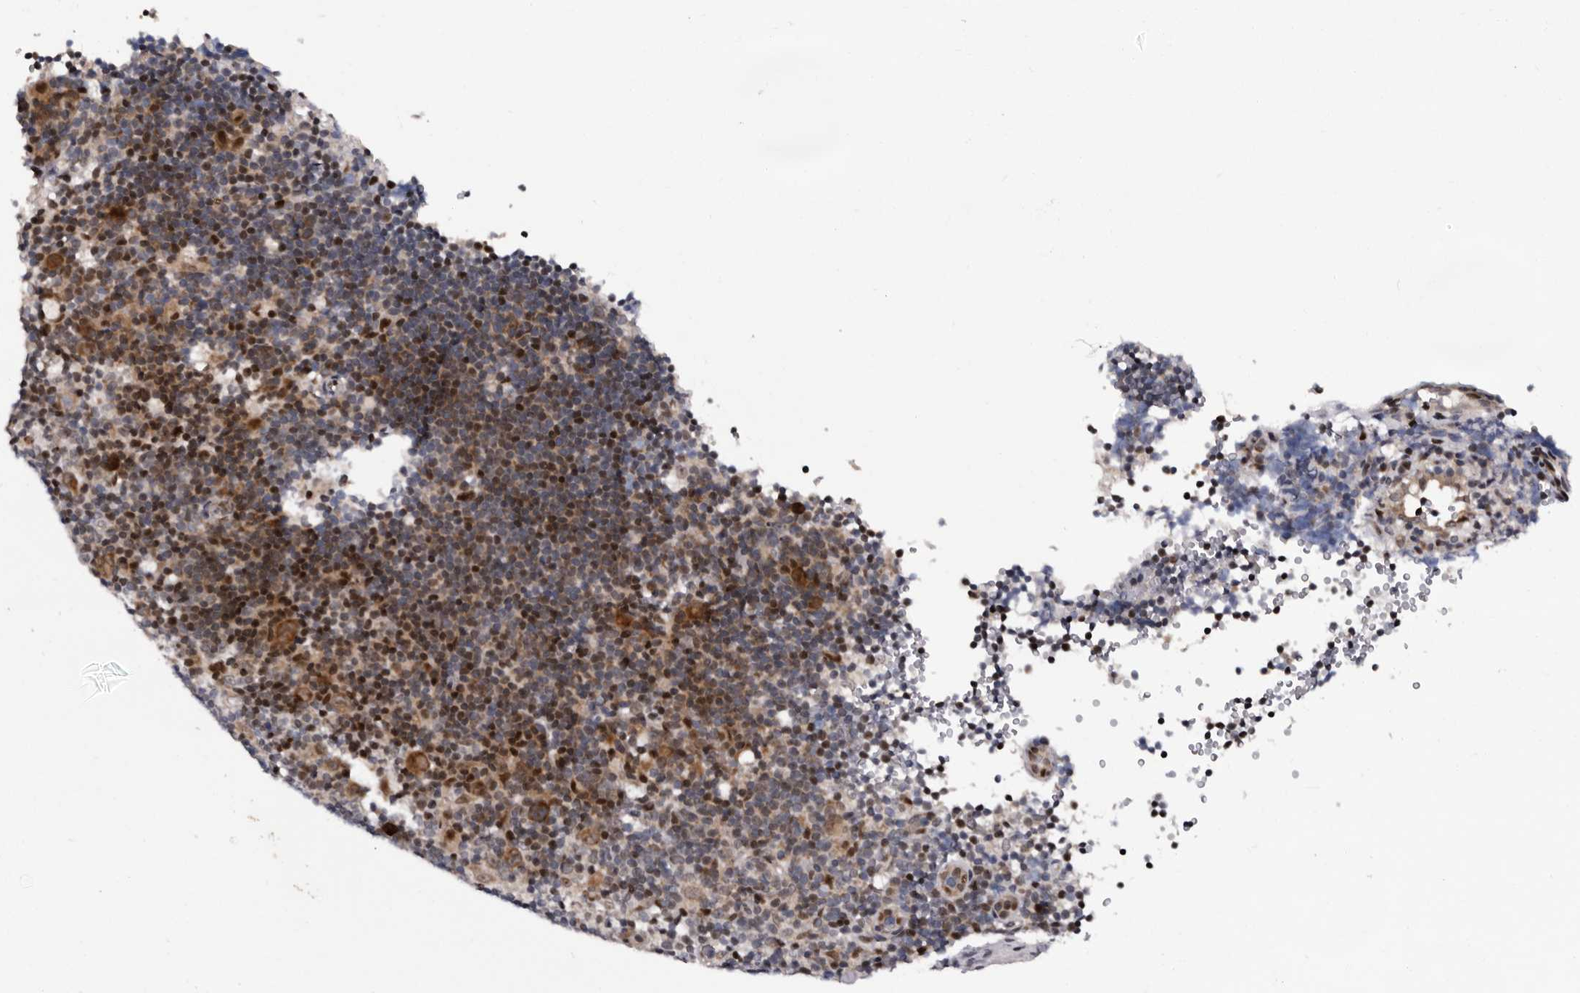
{"staining": {"intensity": "moderate", "quantity": ">75%", "location": "cytoplasmic/membranous,nuclear"}, "tissue": "lymphoma", "cell_type": "Tumor cells", "image_type": "cancer", "snomed": [{"axis": "morphology", "description": "Hodgkin's disease, NOS"}, {"axis": "topography", "description": "Lymph node"}], "caption": "The immunohistochemical stain shows moderate cytoplasmic/membranous and nuclear staining in tumor cells of Hodgkin's disease tissue. The staining is performed using DAB brown chromogen to label protein expression. The nuclei are counter-stained blue using hematoxylin.", "gene": "TNKS", "patient": {"sex": "female", "age": 57}}